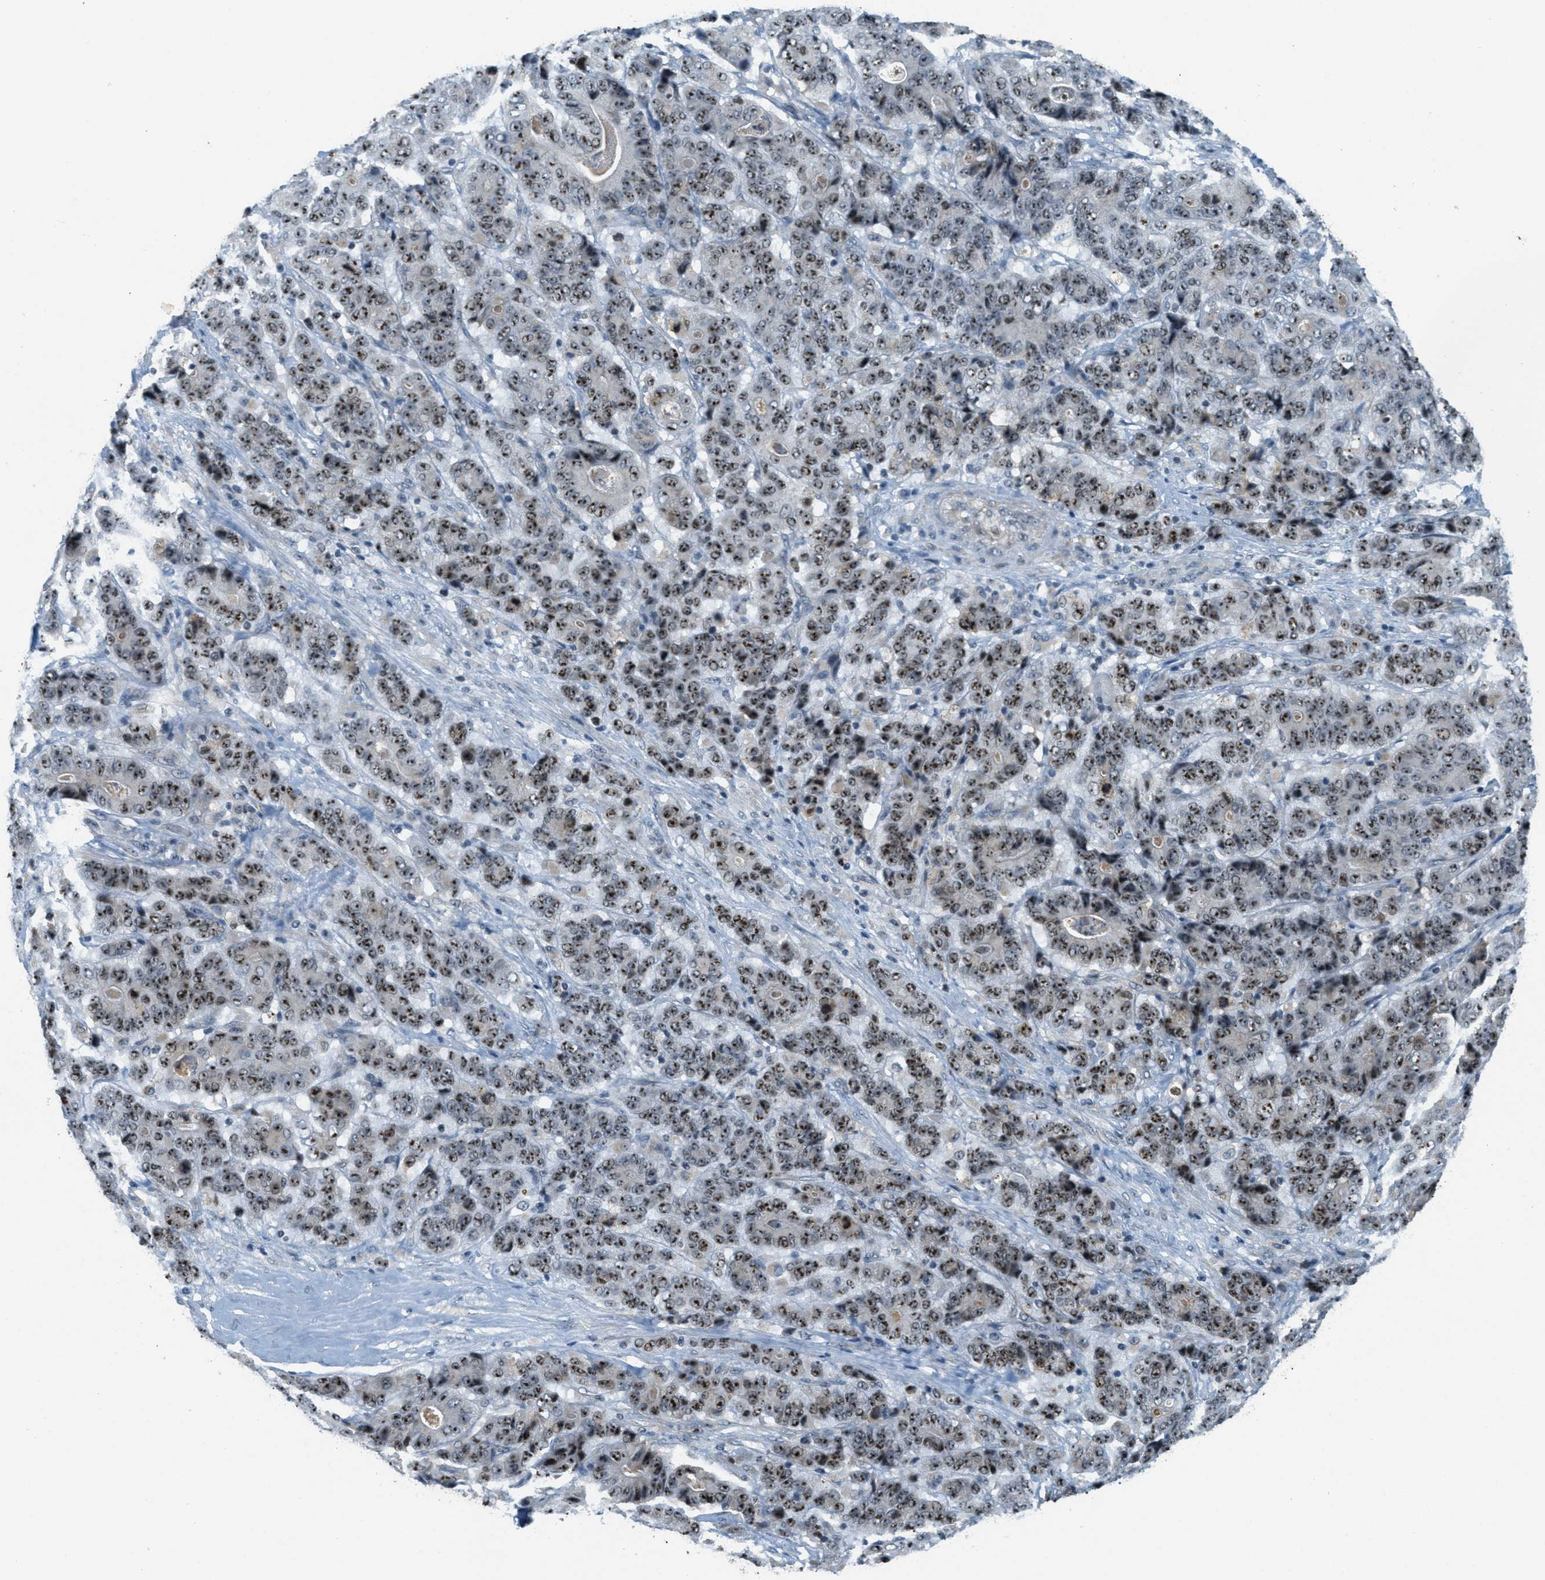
{"staining": {"intensity": "strong", "quantity": "25%-75%", "location": "nuclear"}, "tissue": "stomach cancer", "cell_type": "Tumor cells", "image_type": "cancer", "snomed": [{"axis": "morphology", "description": "Adenocarcinoma, NOS"}, {"axis": "topography", "description": "Stomach"}], "caption": "Stomach adenocarcinoma stained with DAB (3,3'-diaminobenzidine) immunohistochemistry (IHC) reveals high levels of strong nuclear positivity in about 25%-75% of tumor cells.", "gene": "DDX47", "patient": {"sex": "female", "age": 73}}